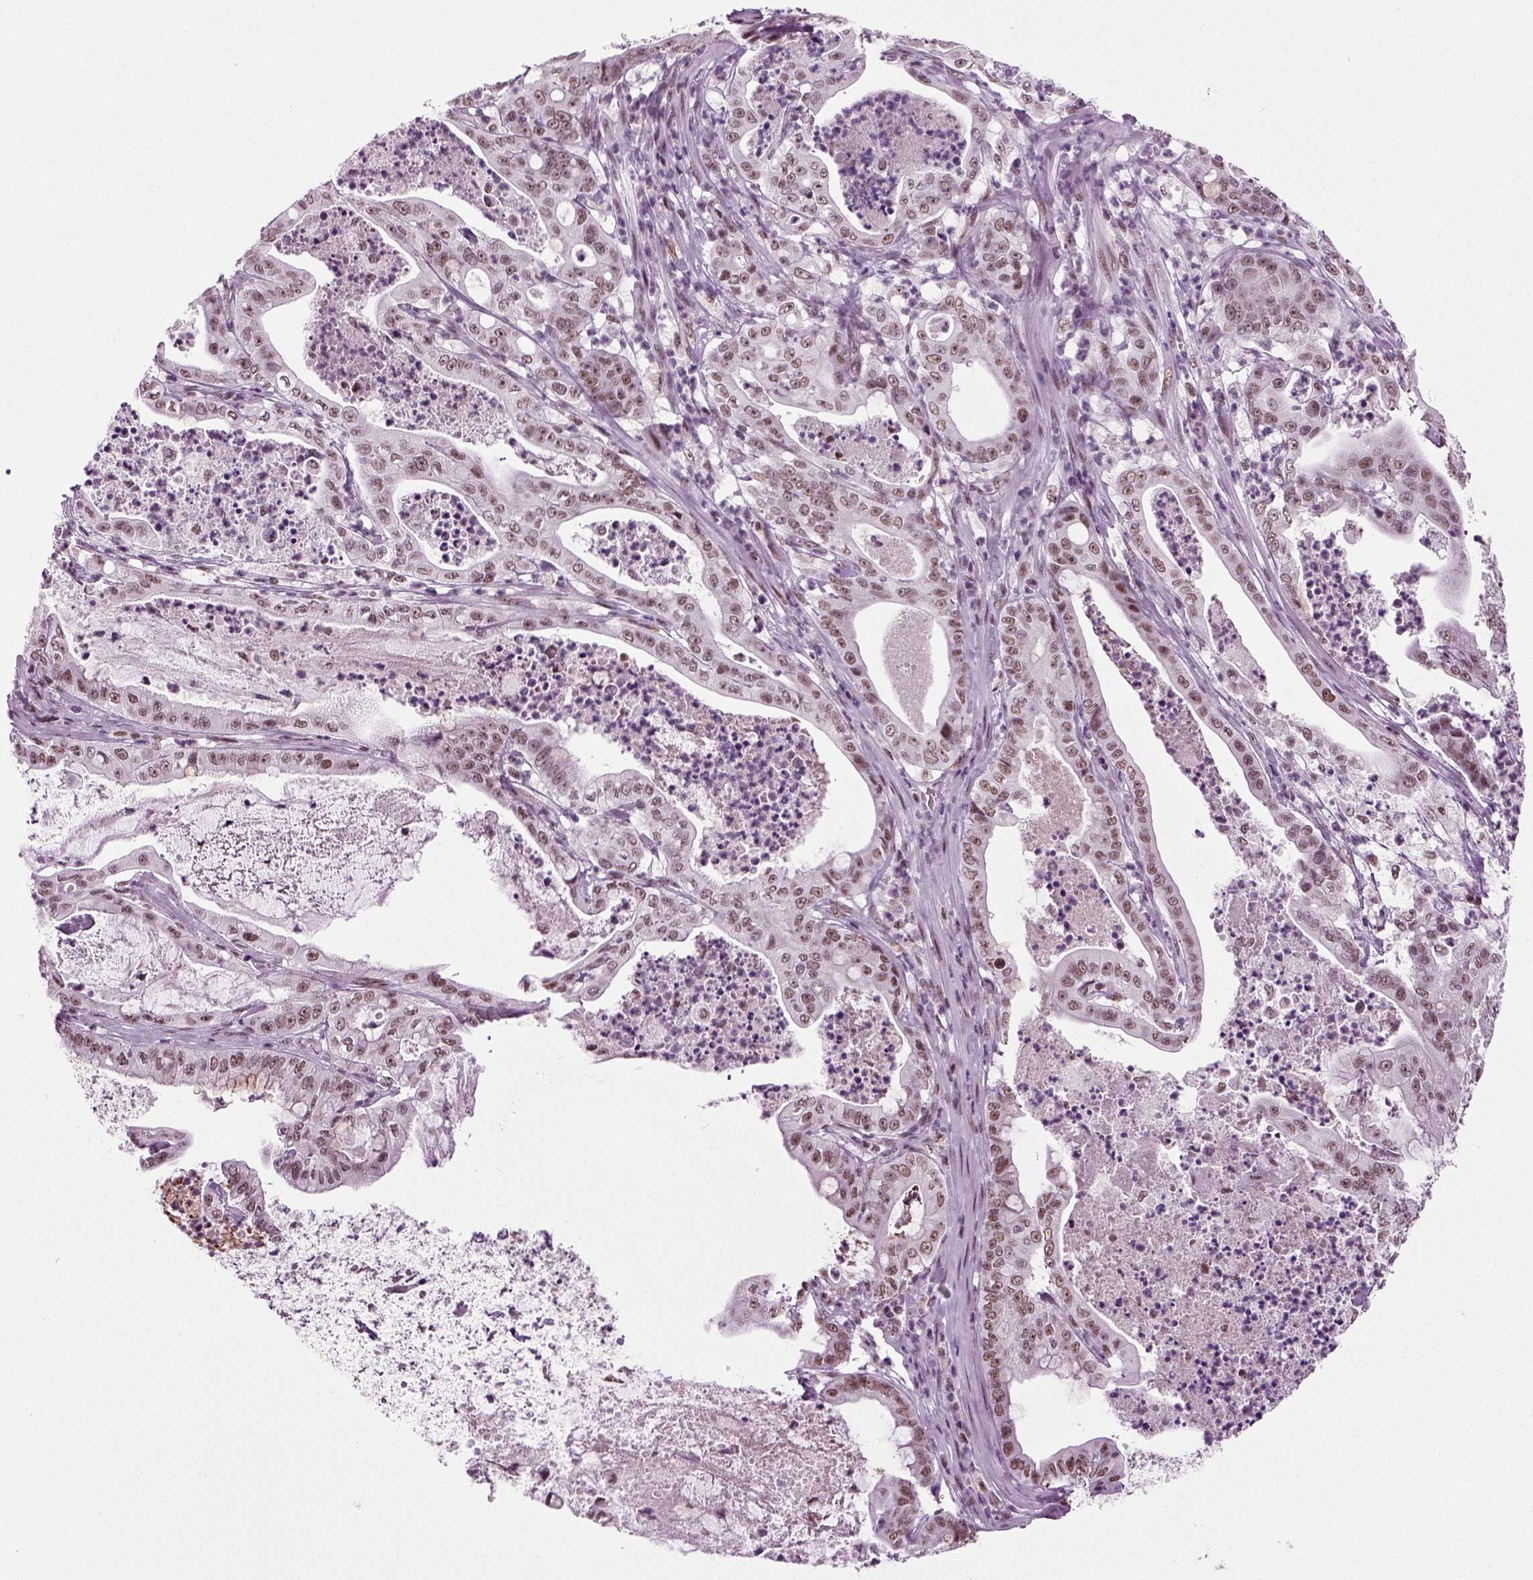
{"staining": {"intensity": "weak", "quantity": ">75%", "location": "nuclear"}, "tissue": "pancreatic cancer", "cell_type": "Tumor cells", "image_type": "cancer", "snomed": [{"axis": "morphology", "description": "Adenocarcinoma, NOS"}, {"axis": "topography", "description": "Pancreas"}], "caption": "Immunohistochemical staining of pancreatic cancer demonstrates low levels of weak nuclear staining in about >75% of tumor cells. (brown staining indicates protein expression, while blue staining denotes nuclei).", "gene": "RCOR3", "patient": {"sex": "male", "age": 71}}